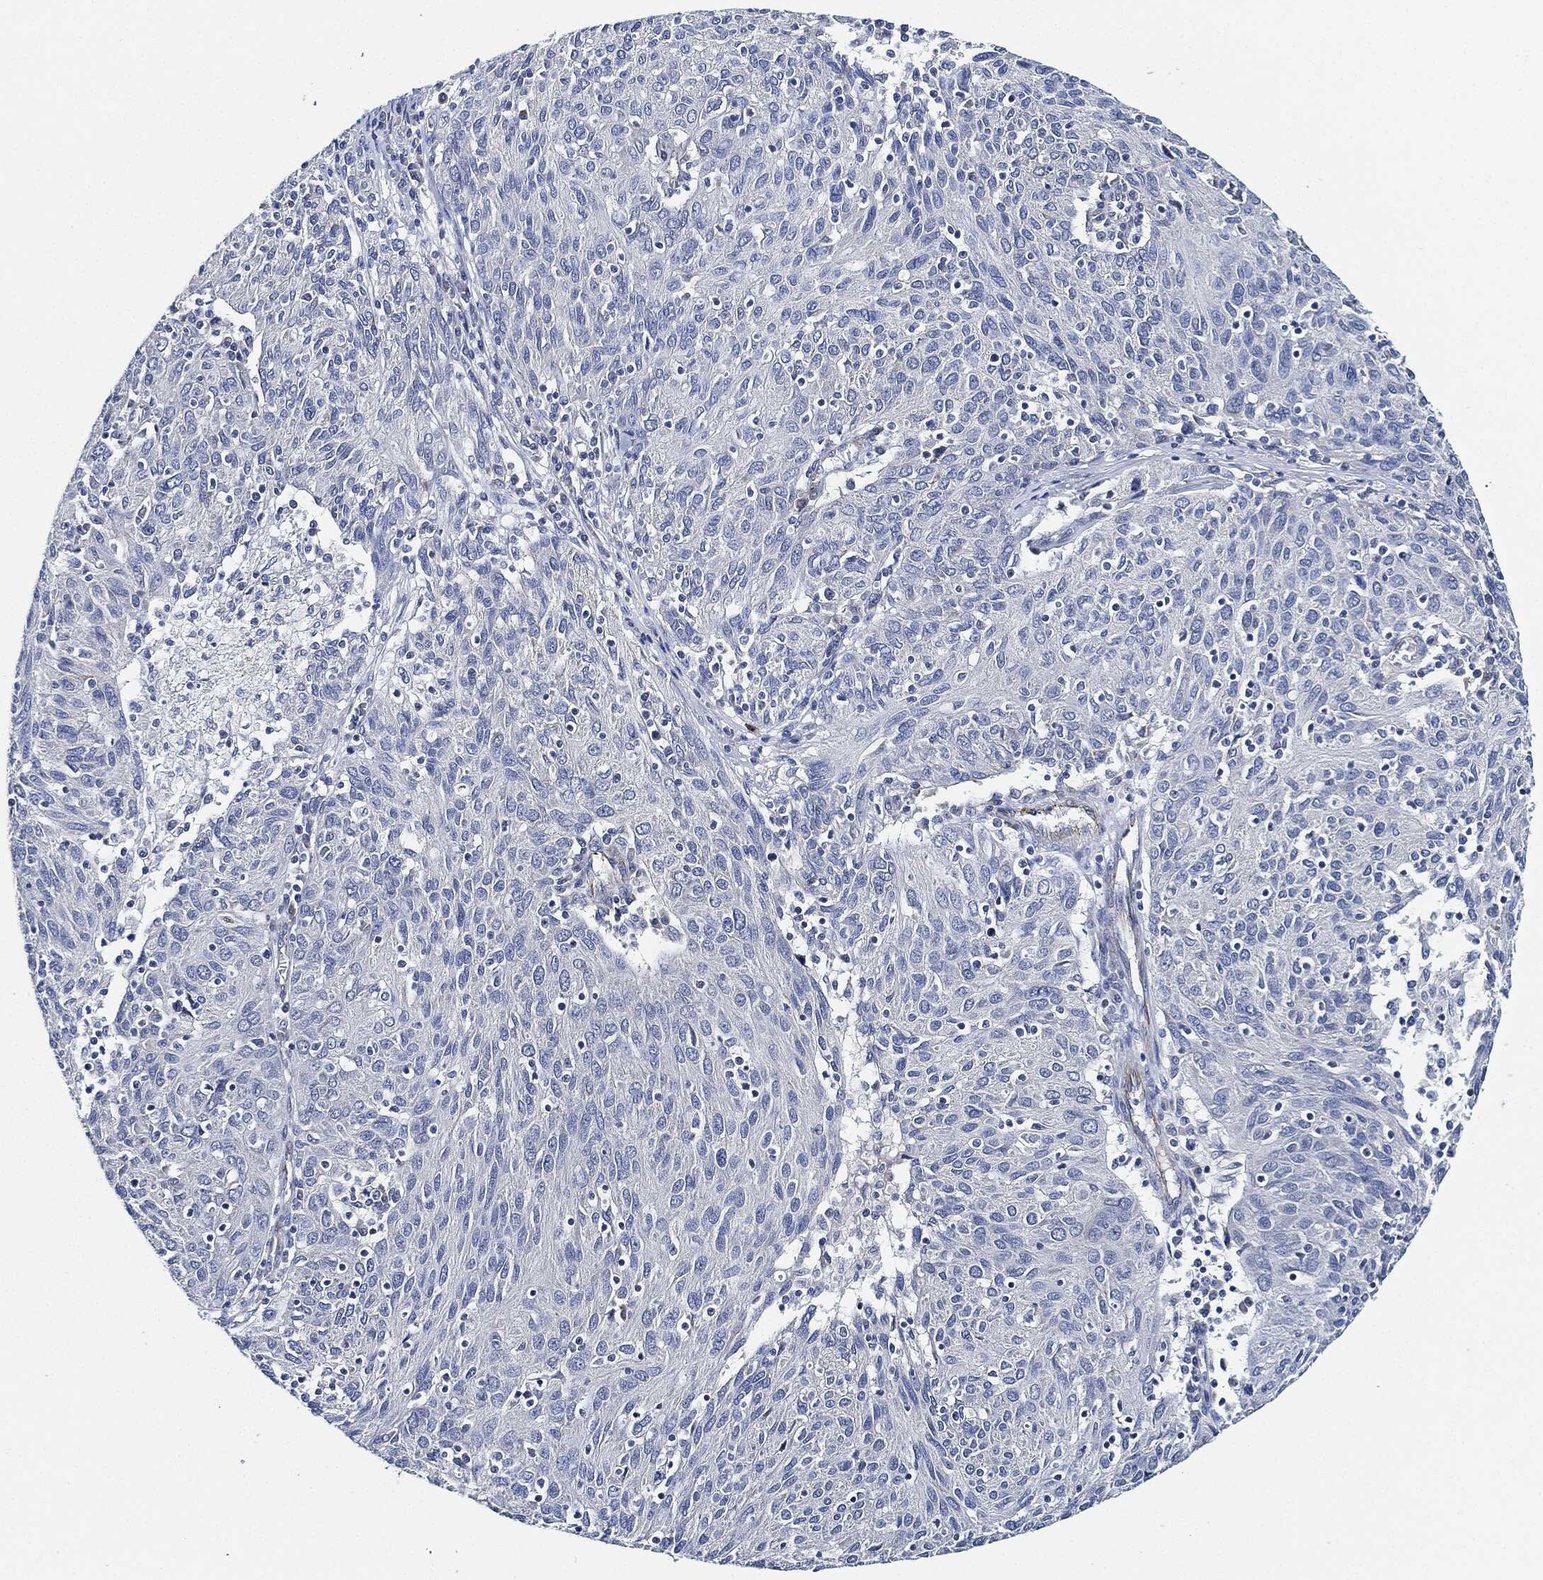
{"staining": {"intensity": "negative", "quantity": "none", "location": "none"}, "tissue": "ovarian cancer", "cell_type": "Tumor cells", "image_type": "cancer", "snomed": [{"axis": "morphology", "description": "Carcinoma, endometroid"}, {"axis": "topography", "description": "Ovary"}], "caption": "This is an immunohistochemistry (IHC) image of ovarian cancer (endometroid carcinoma). There is no staining in tumor cells.", "gene": "THSD1", "patient": {"sex": "female", "age": 50}}